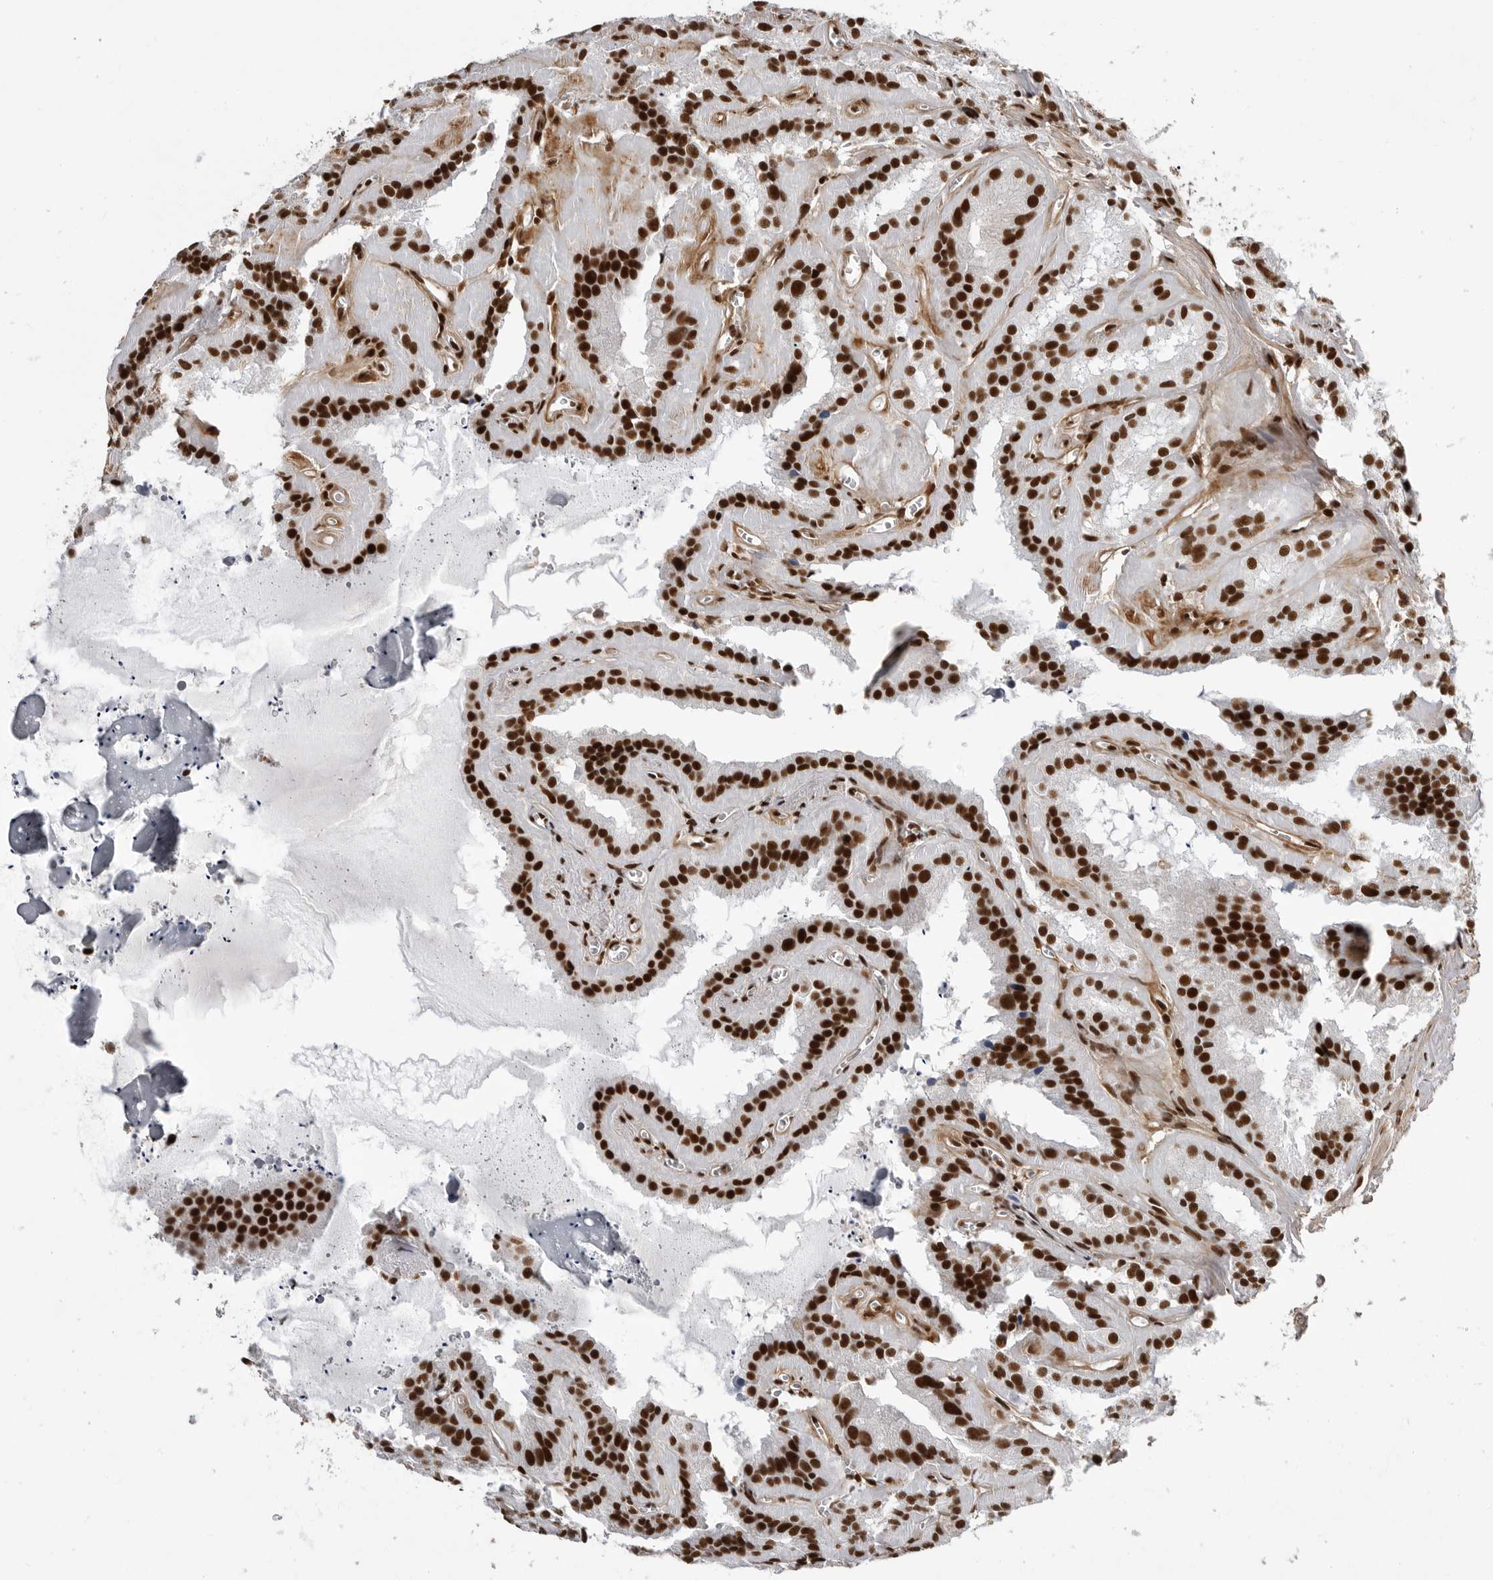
{"staining": {"intensity": "strong", "quantity": ">75%", "location": "nuclear"}, "tissue": "seminal vesicle", "cell_type": "Glandular cells", "image_type": "normal", "snomed": [{"axis": "morphology", "description": "Normal tissue, NOS"}, {"axis": "topography", "description": "Prostate"}, {"axis": "topography", "description": "Seminal veicle"}], "caption": "Seminal vesicle was stained to show a protein in brown. There is high levels of strong nuclear positivity in about >75% of glandular cells. (brown staining indicates protein expression, while blue staining denotes nuclei).", "gene": "PPP1R8", "patient": {"sex": "male", "age": 59}}